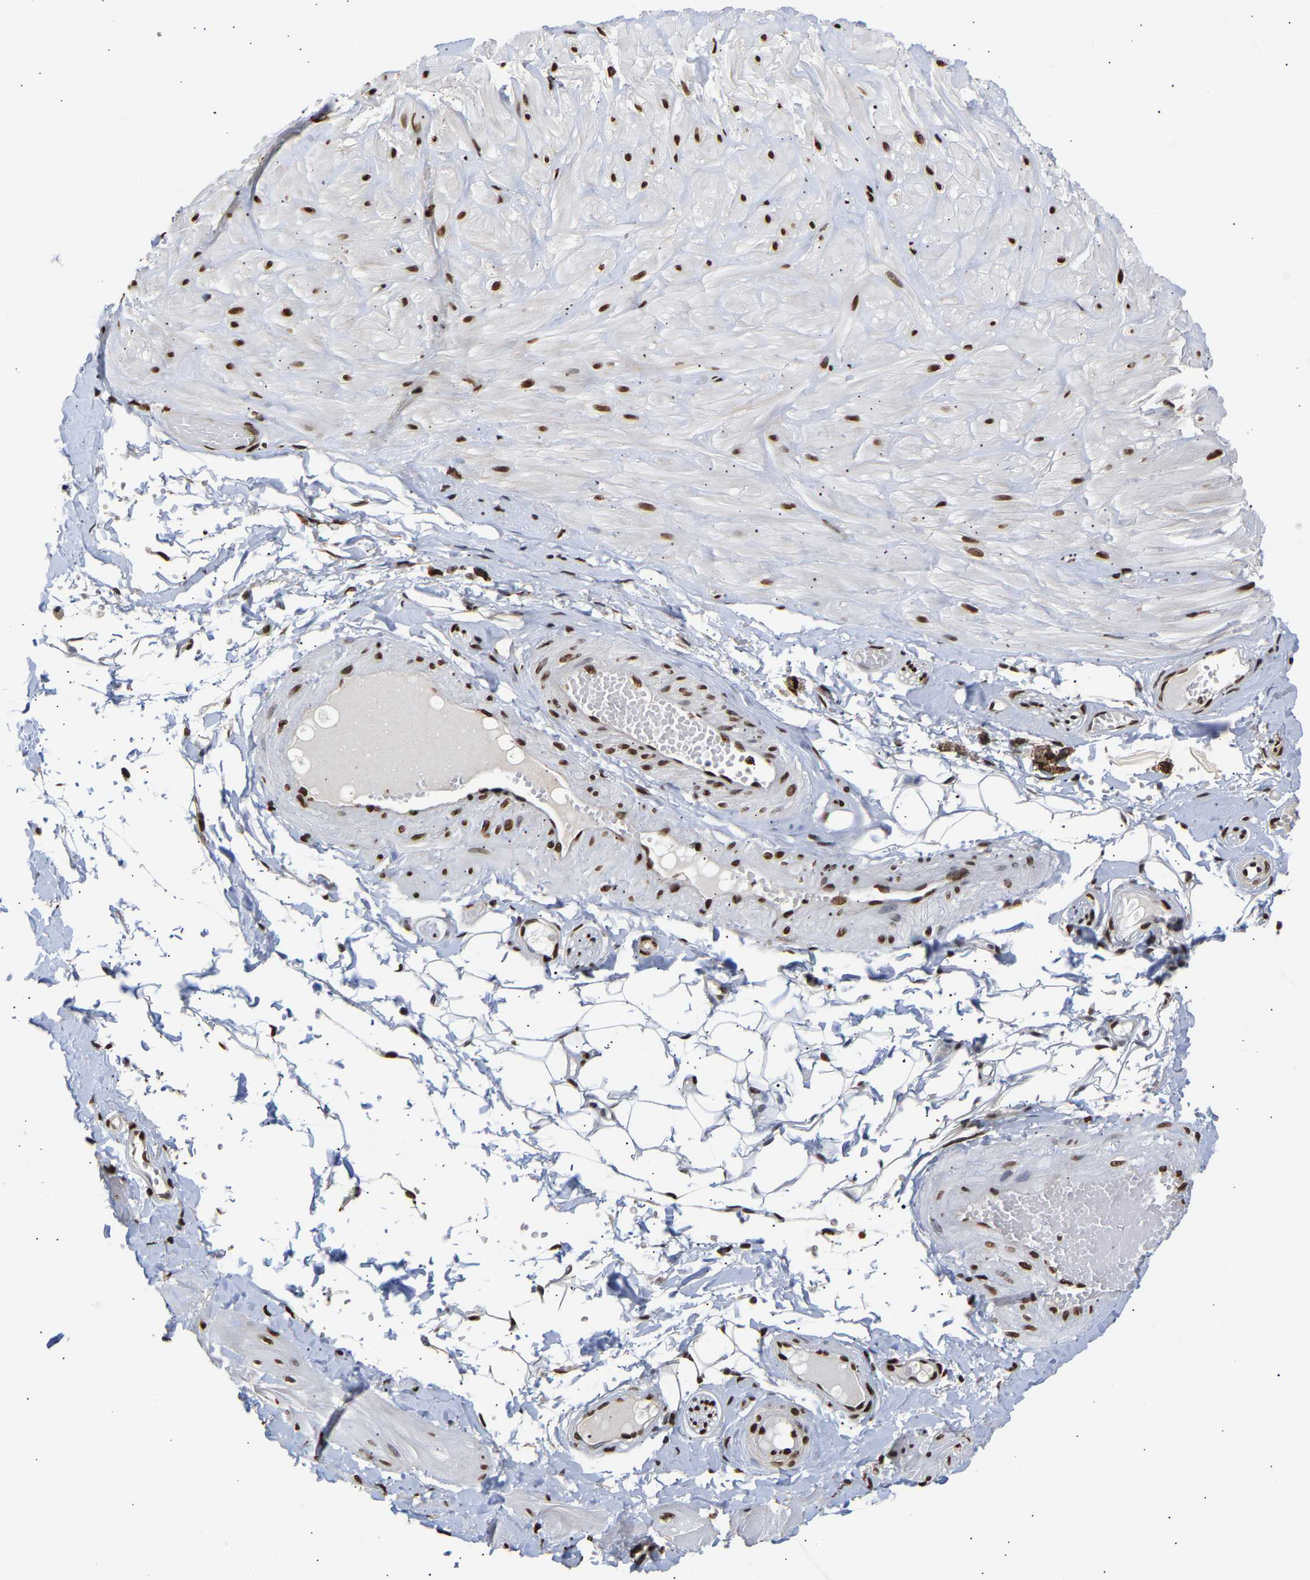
{"staining": {"intensity": "strong", "quantity": ">75%", "location": "nuclear"}, "tissue": "adipose tissue", "cell_type": "Adipocytes", "image_type": "normal", "snomed": [{"axis": "morphology", "description": "Normal tissue, NOS"}, {"axis": "topography", "description": "Adipose tissue"}, {"axis": "topography", "description": "Vascular tissue"}, {"axis": "topography", "description": "Peripheral nerve tissue"}], "caption": "Strong nuclear staining for a protein is appreciated in approximately >75% of adipocytes of unremarkable adipose tissue using IHC.", "gene": "PSIP1", "patient": {"sex": "male", "age": 25}}